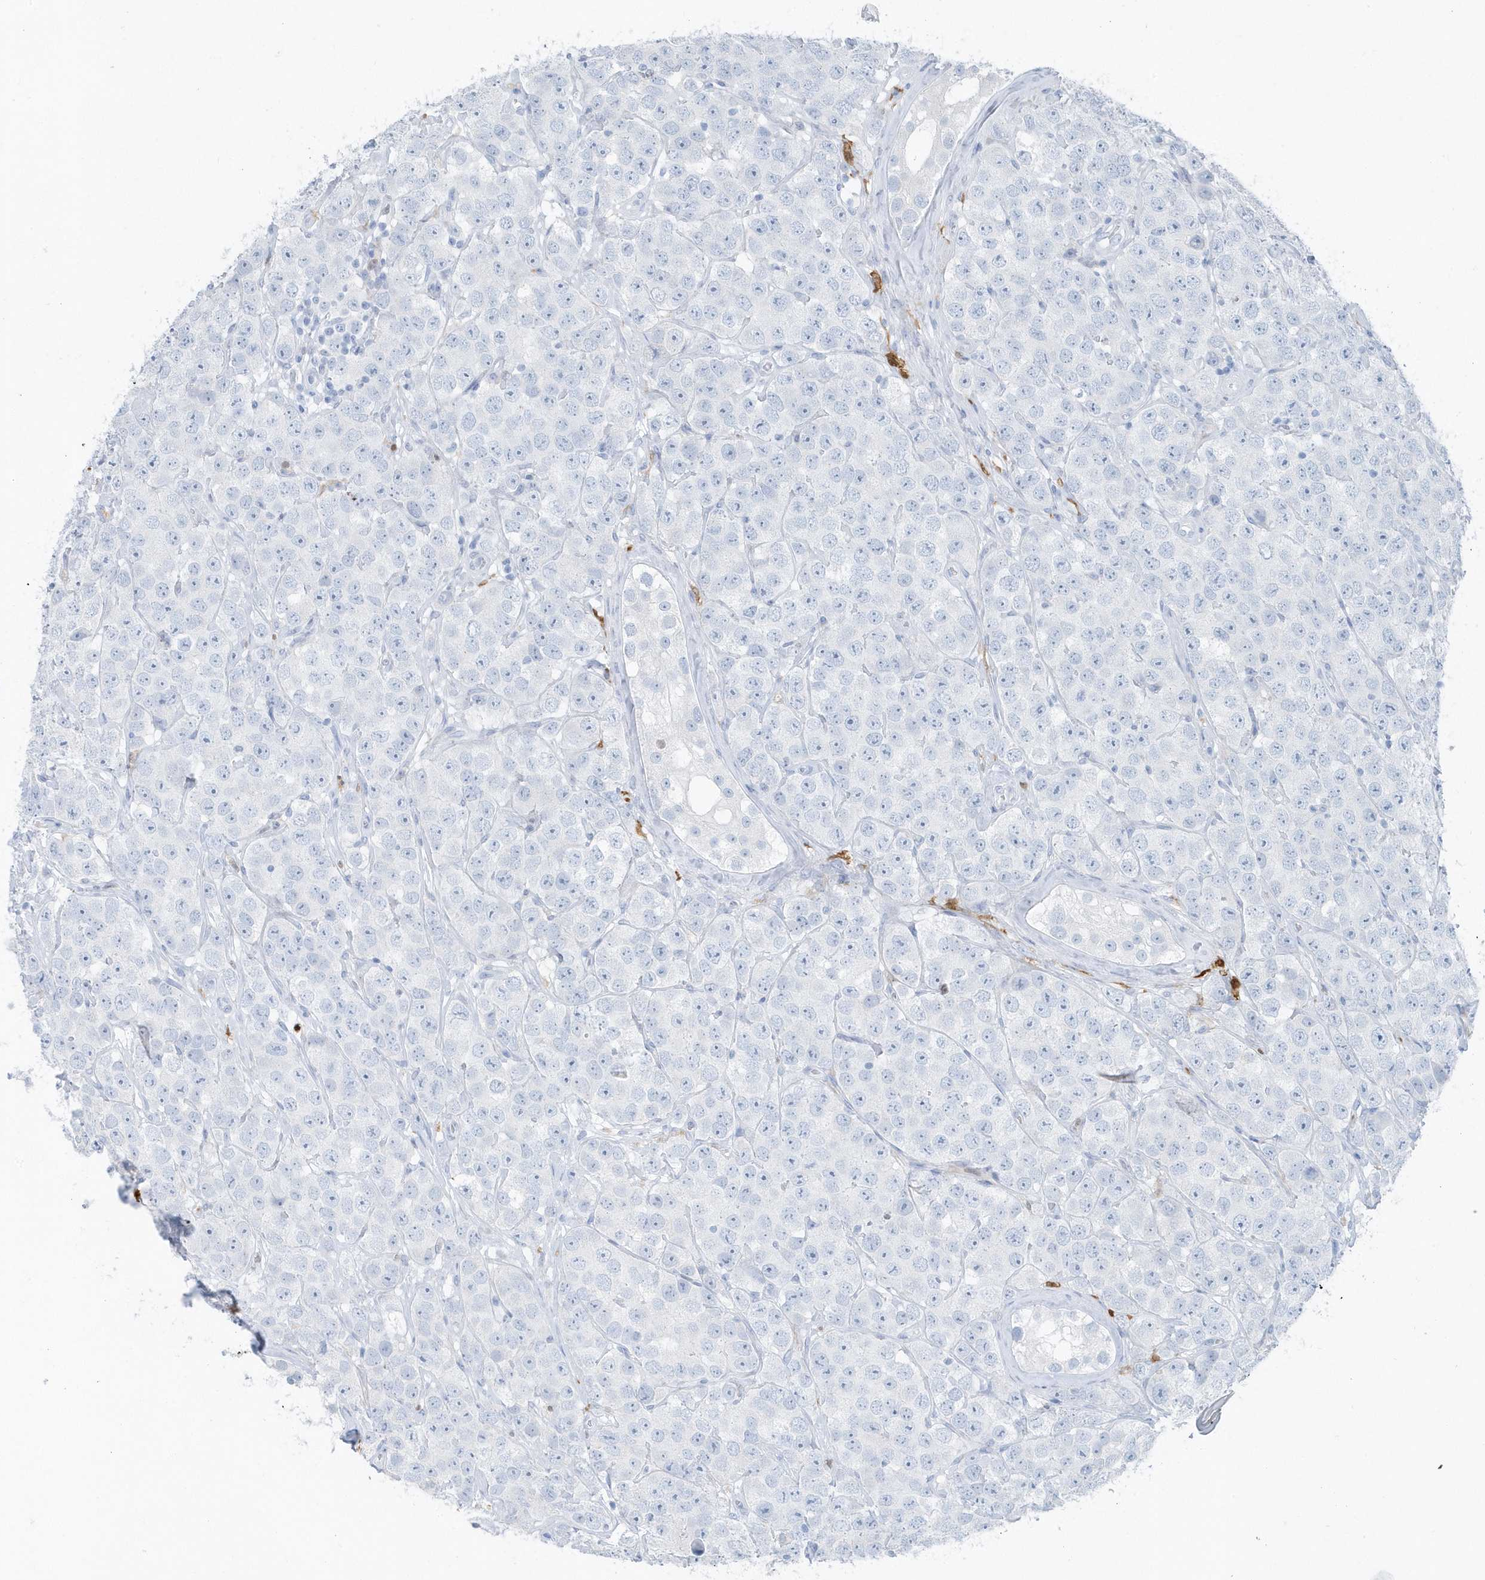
{"staining": {"intensity": "negative", "quantity": "none", "location": "none"}, "tissue": "testis cancer", "cell_type": "Tumor cells", "image_type": "cancer", "snomed": [{"axis": "morphology", "description": "Seminoma, NOS"}, {"axis": "topography", "description": "Testis"}], "caption": "Tumor cells show no significant protein expression in testis cancer.", "gene": "FAM98A", "patient": {"sex": "male", "age": 28}}